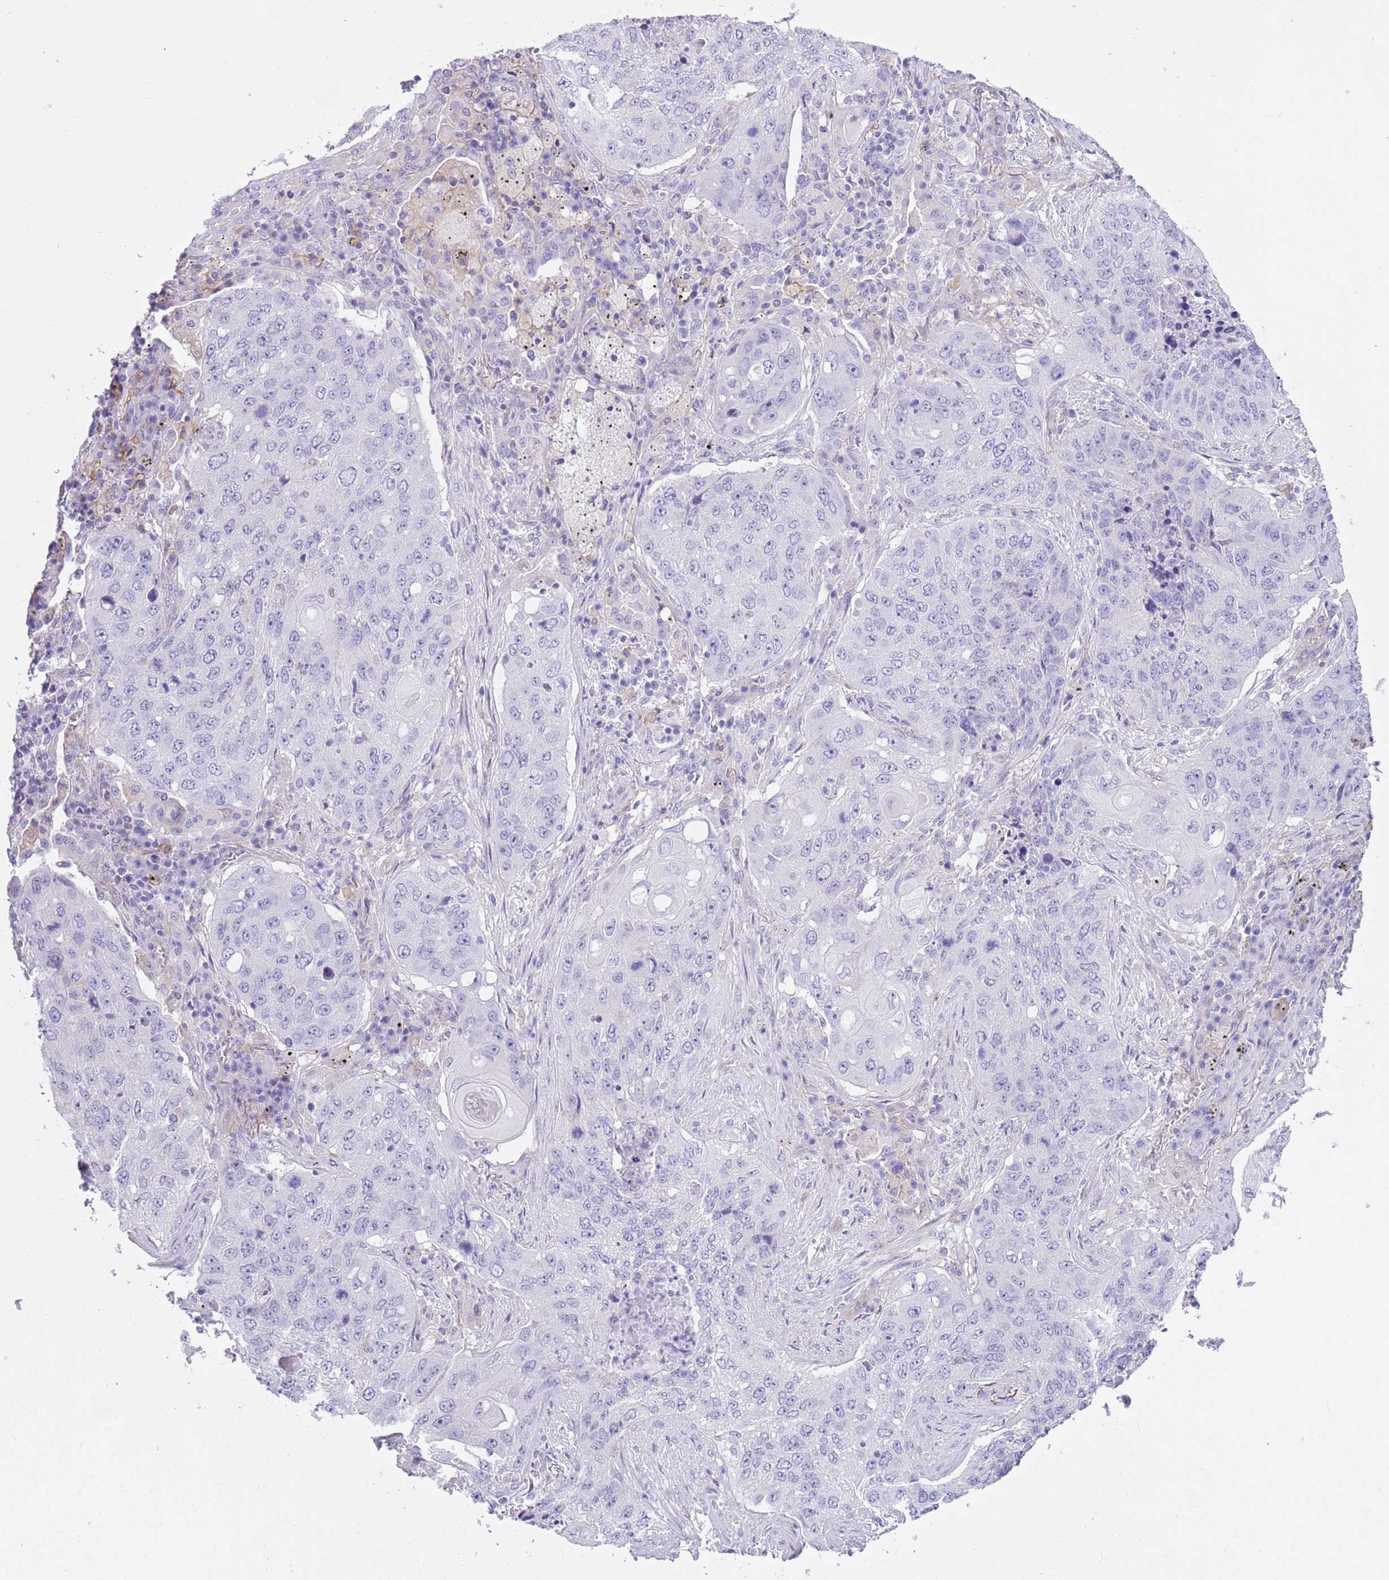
{"staining": {"intensity": "negative", "quantity": "none", "location": "none"}, "tissue": "lung cancer", "cell_type": "Tumor cells", "image_type": "cancer", "snomed": [{"axis": "morphology", "description": "Squamous cell carcinoma, NOS"}, {"axis": "topography", "description": "Lung"}], "caption": "Protein analysis of lung cancer (squamous cell carcinoma) exhibits no significant positivity in tumor cells.", "gene": "SNX6", "patient": {"sex": "female", "age": 63}}